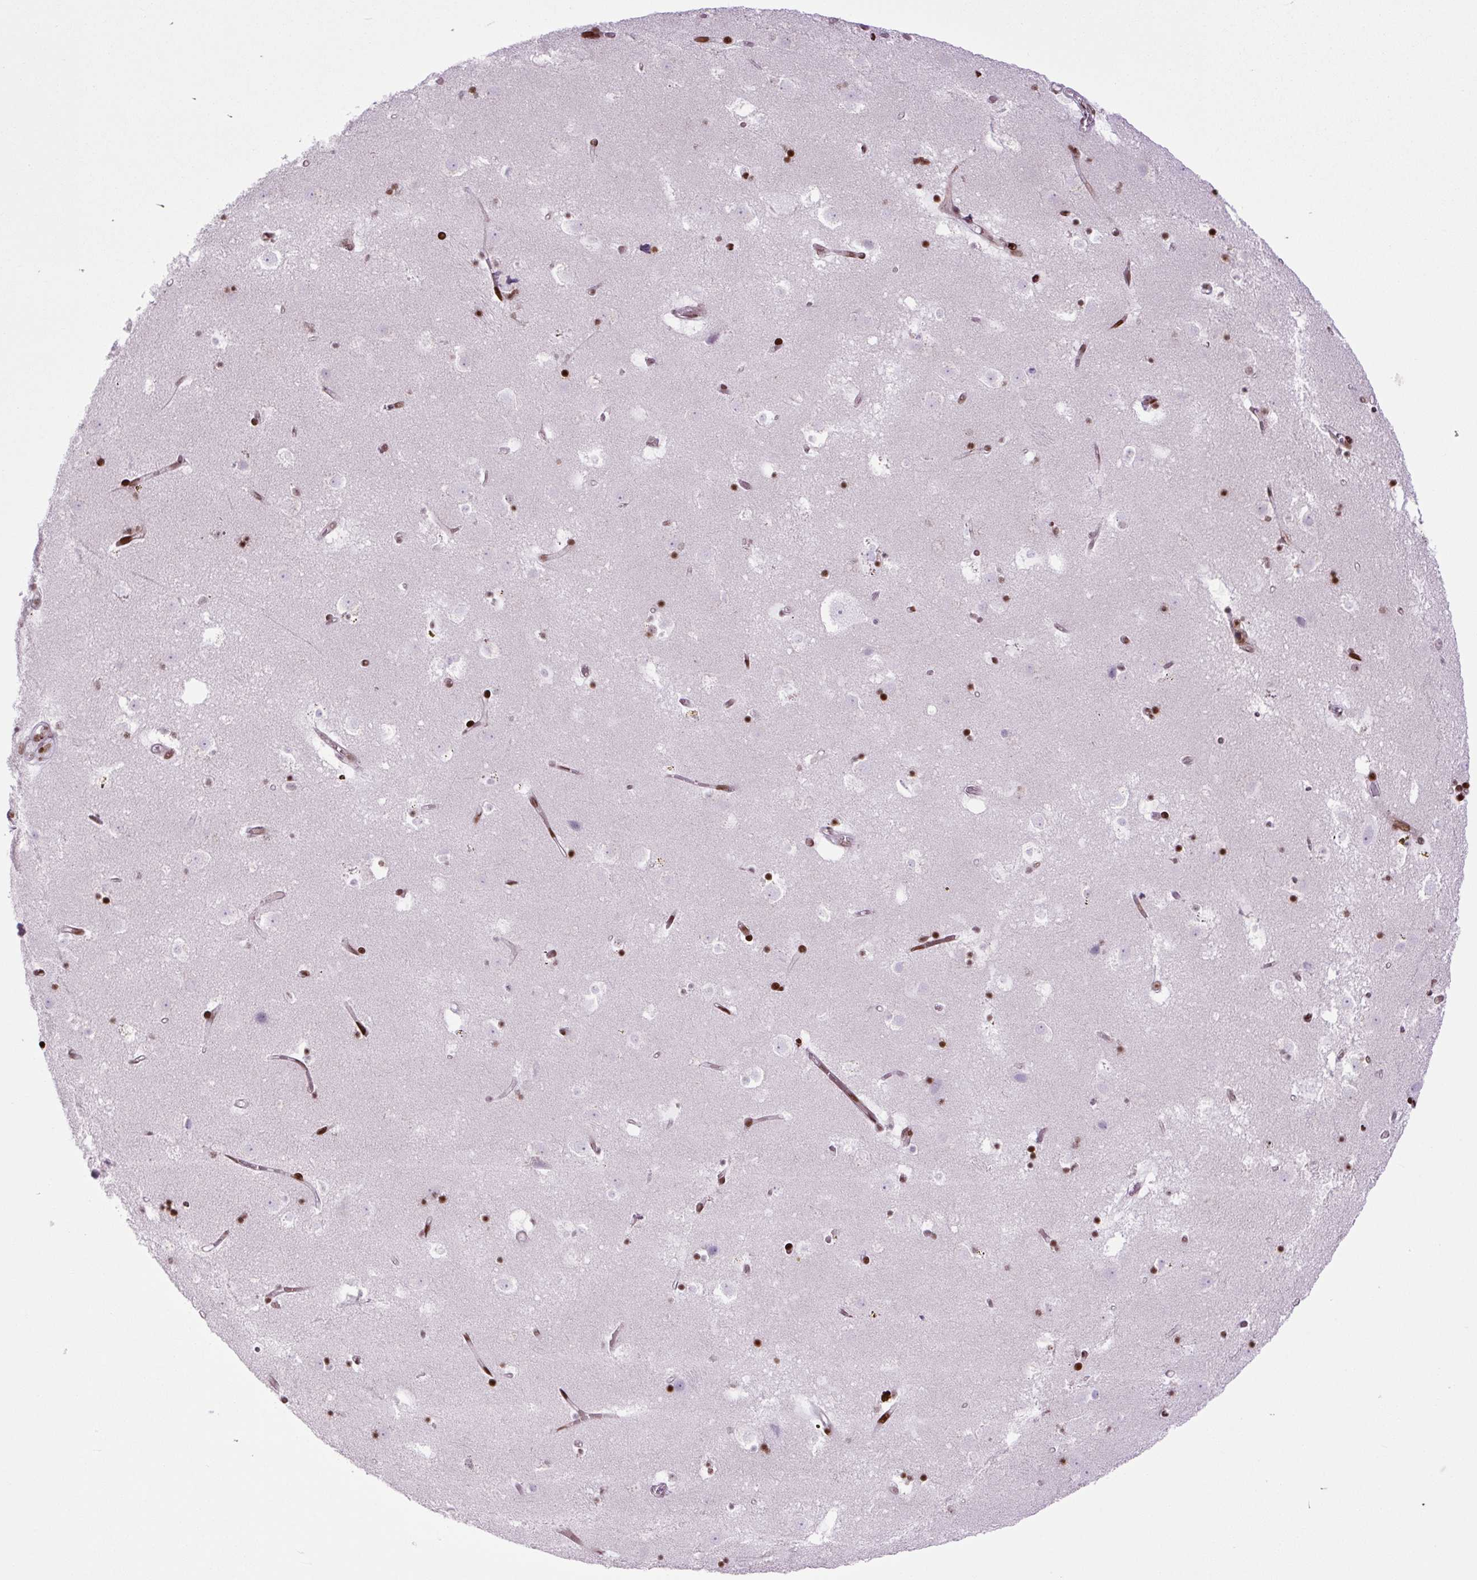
{"staining": {"intensity": "strong", "quantity": "25%-75%", "location": "nuclear"}, "tissue": "caudate", "cell_type": "Glial cells", "image_type": "normal", "snomed": [{"axis": "morphology", "description": "Normal tissue, NOS"}, {"axis": "topography", "description": "Lateral ventricle wall"}], "caption": "This image shows immunohistochemistry staining of normal caudate, with high strong nuclear expression in about 25%-75% of glial cells.", "gene": "H1", "patient": {"sex": "male", "age": 58}}